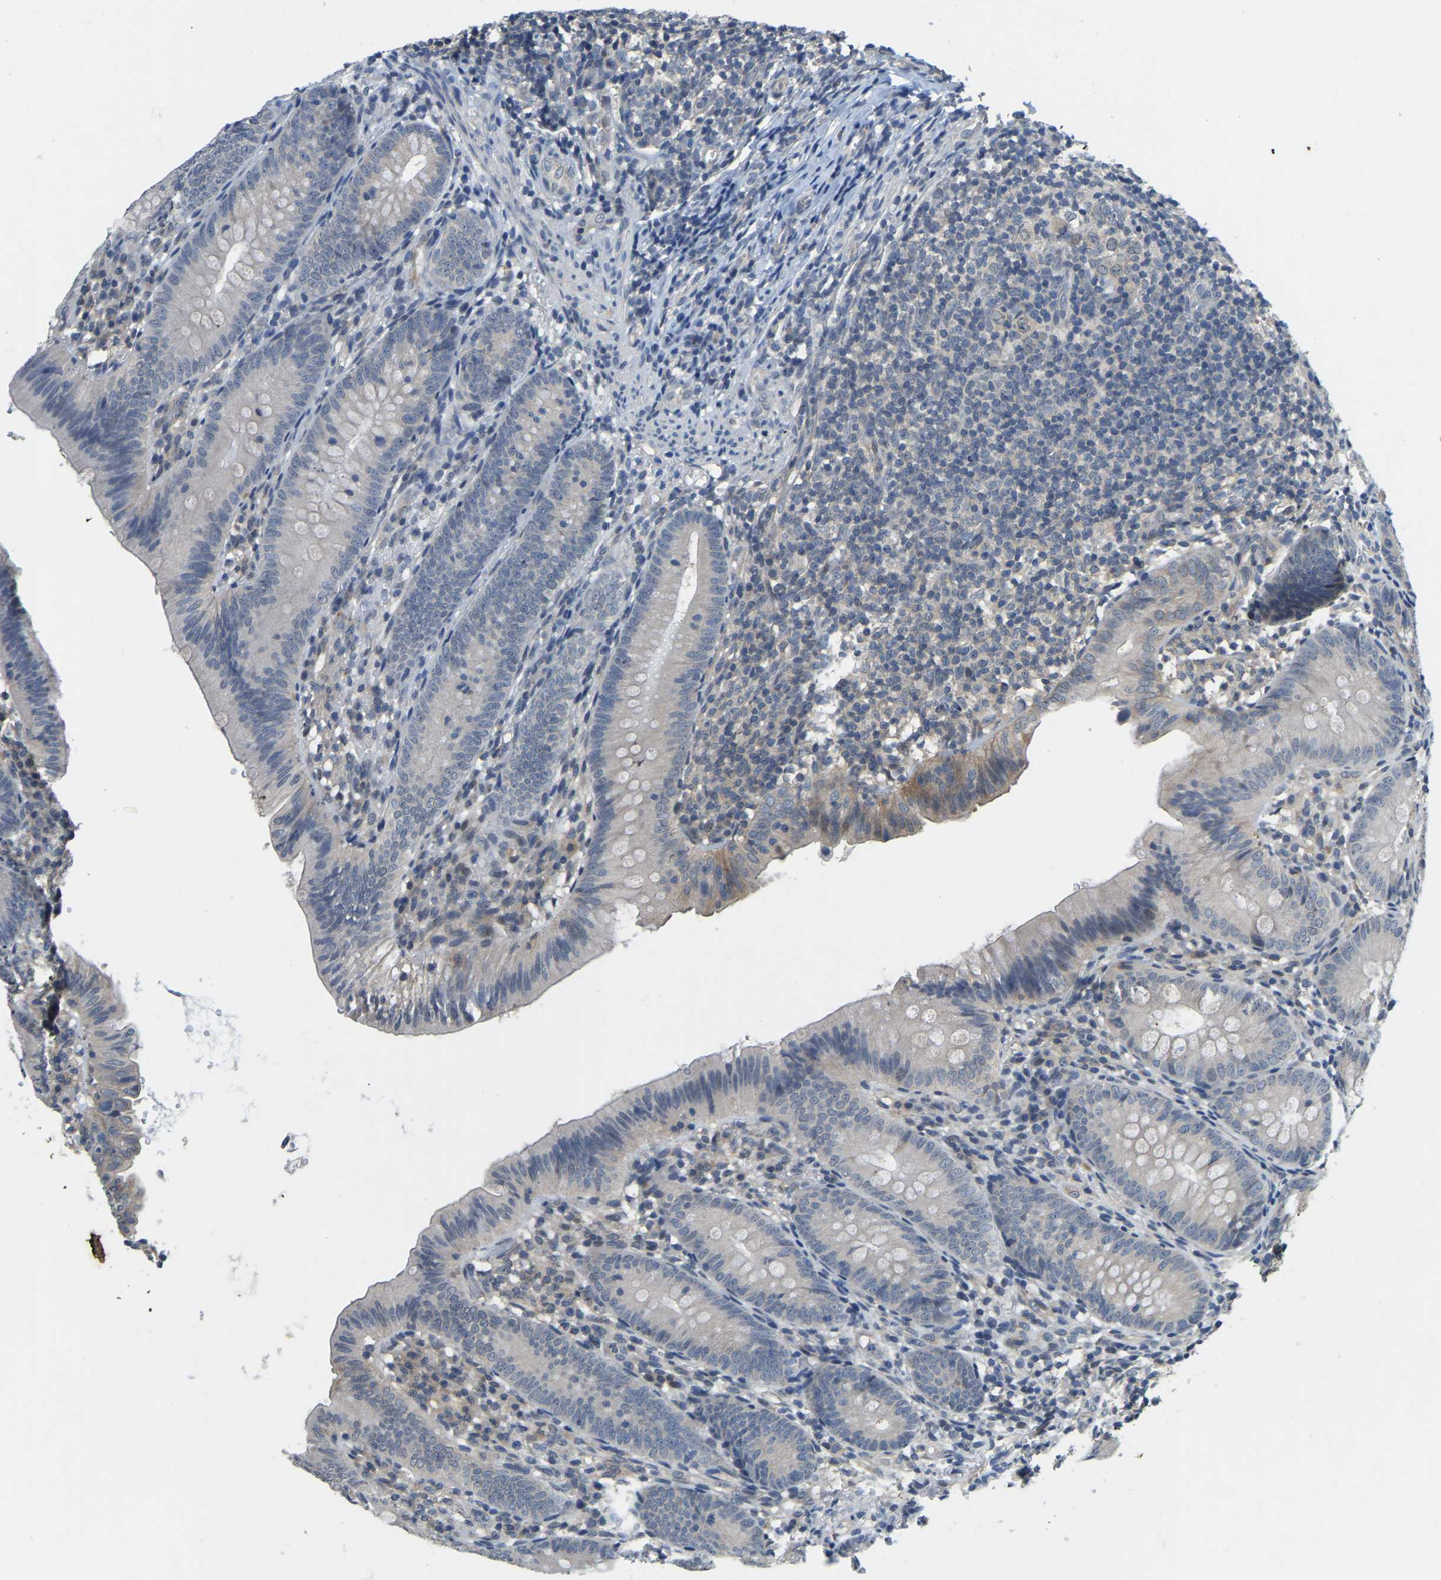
{"staining": {"intensity": "negative", "quantity": "none", "location": "none"}, "tissue": "appendix", "cell_type": "Glandular cells", "image_type": "normal", "snomed": [{"axis": "morphology", "description": "Normal tissue, NOS"}, {"axis": "topography", "description": "Appendix"}], "caption": "High magnification brightfield microscopy of normal appendix stained with DAB (3,3'-diaminobenzidine) (brown) and counterstained with hematoxylin (blue): glandular cells show no significant positivity. (Stains: DAB (3,3'-diaminobenzidine) IHC with hematoxylin counter stain, Microscopy: brightfield microscopy at high magnification).", "gene": "AHNAK", "patient": {"sex": "male", "age": 1}}